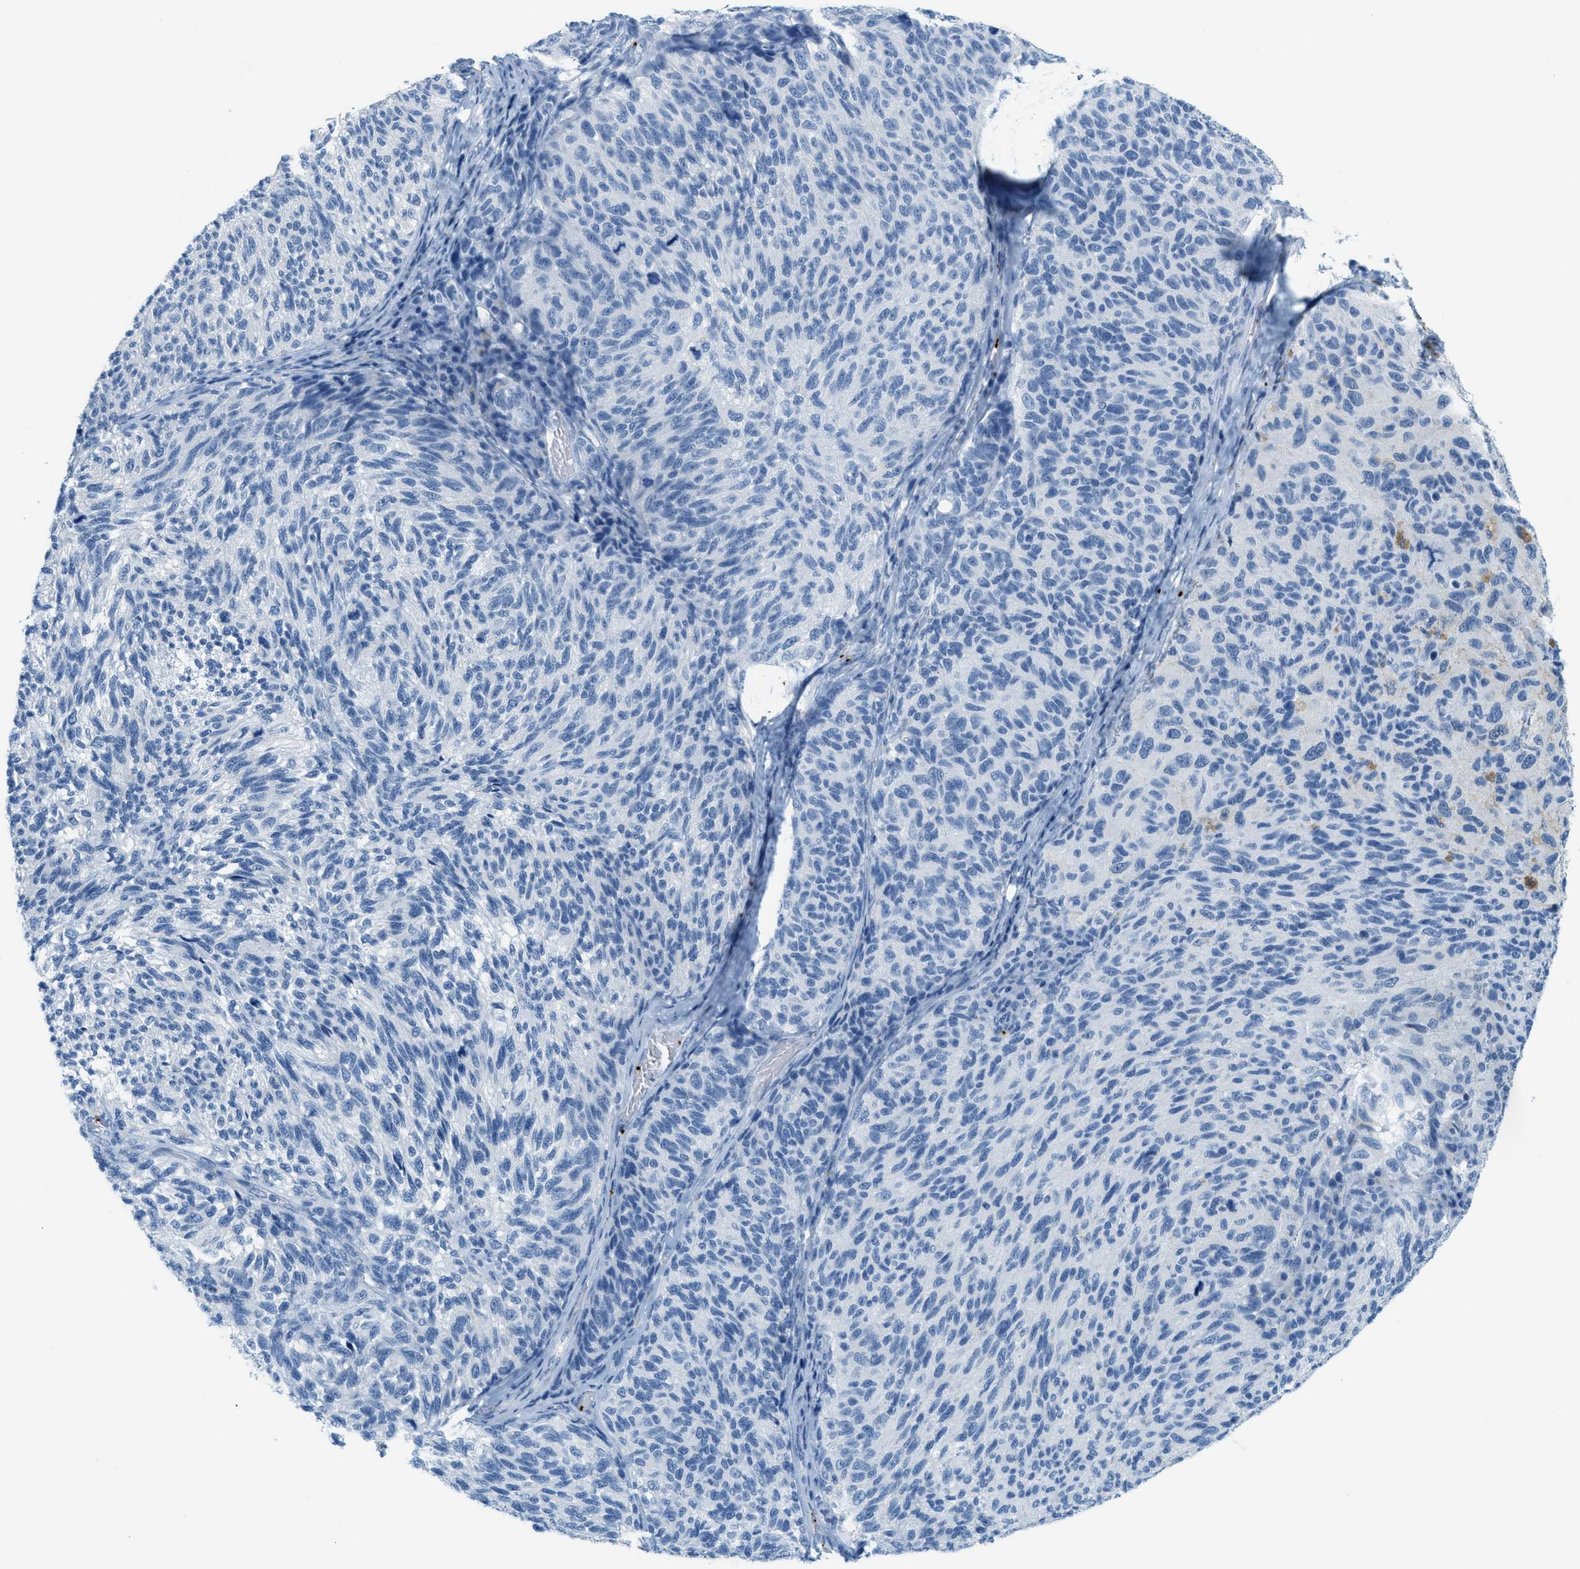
{"staining": {"intensity": "negative", "quantity": "none", "location": "none"}, "tissue": "melanoma", "cell_type": "Tumor cells", "image_type": "cancer", "snomed": [{"axis": "morphology", "description": "Malignant melanoma, NOS"}, {"axis": "topography", "description": "Skin"}], "caption": "Image shows no protein positivity in tumor cells of malignant melanoma tissue.", "gene": "PPBP", "patient": {"sex": "female", "age": 73}}